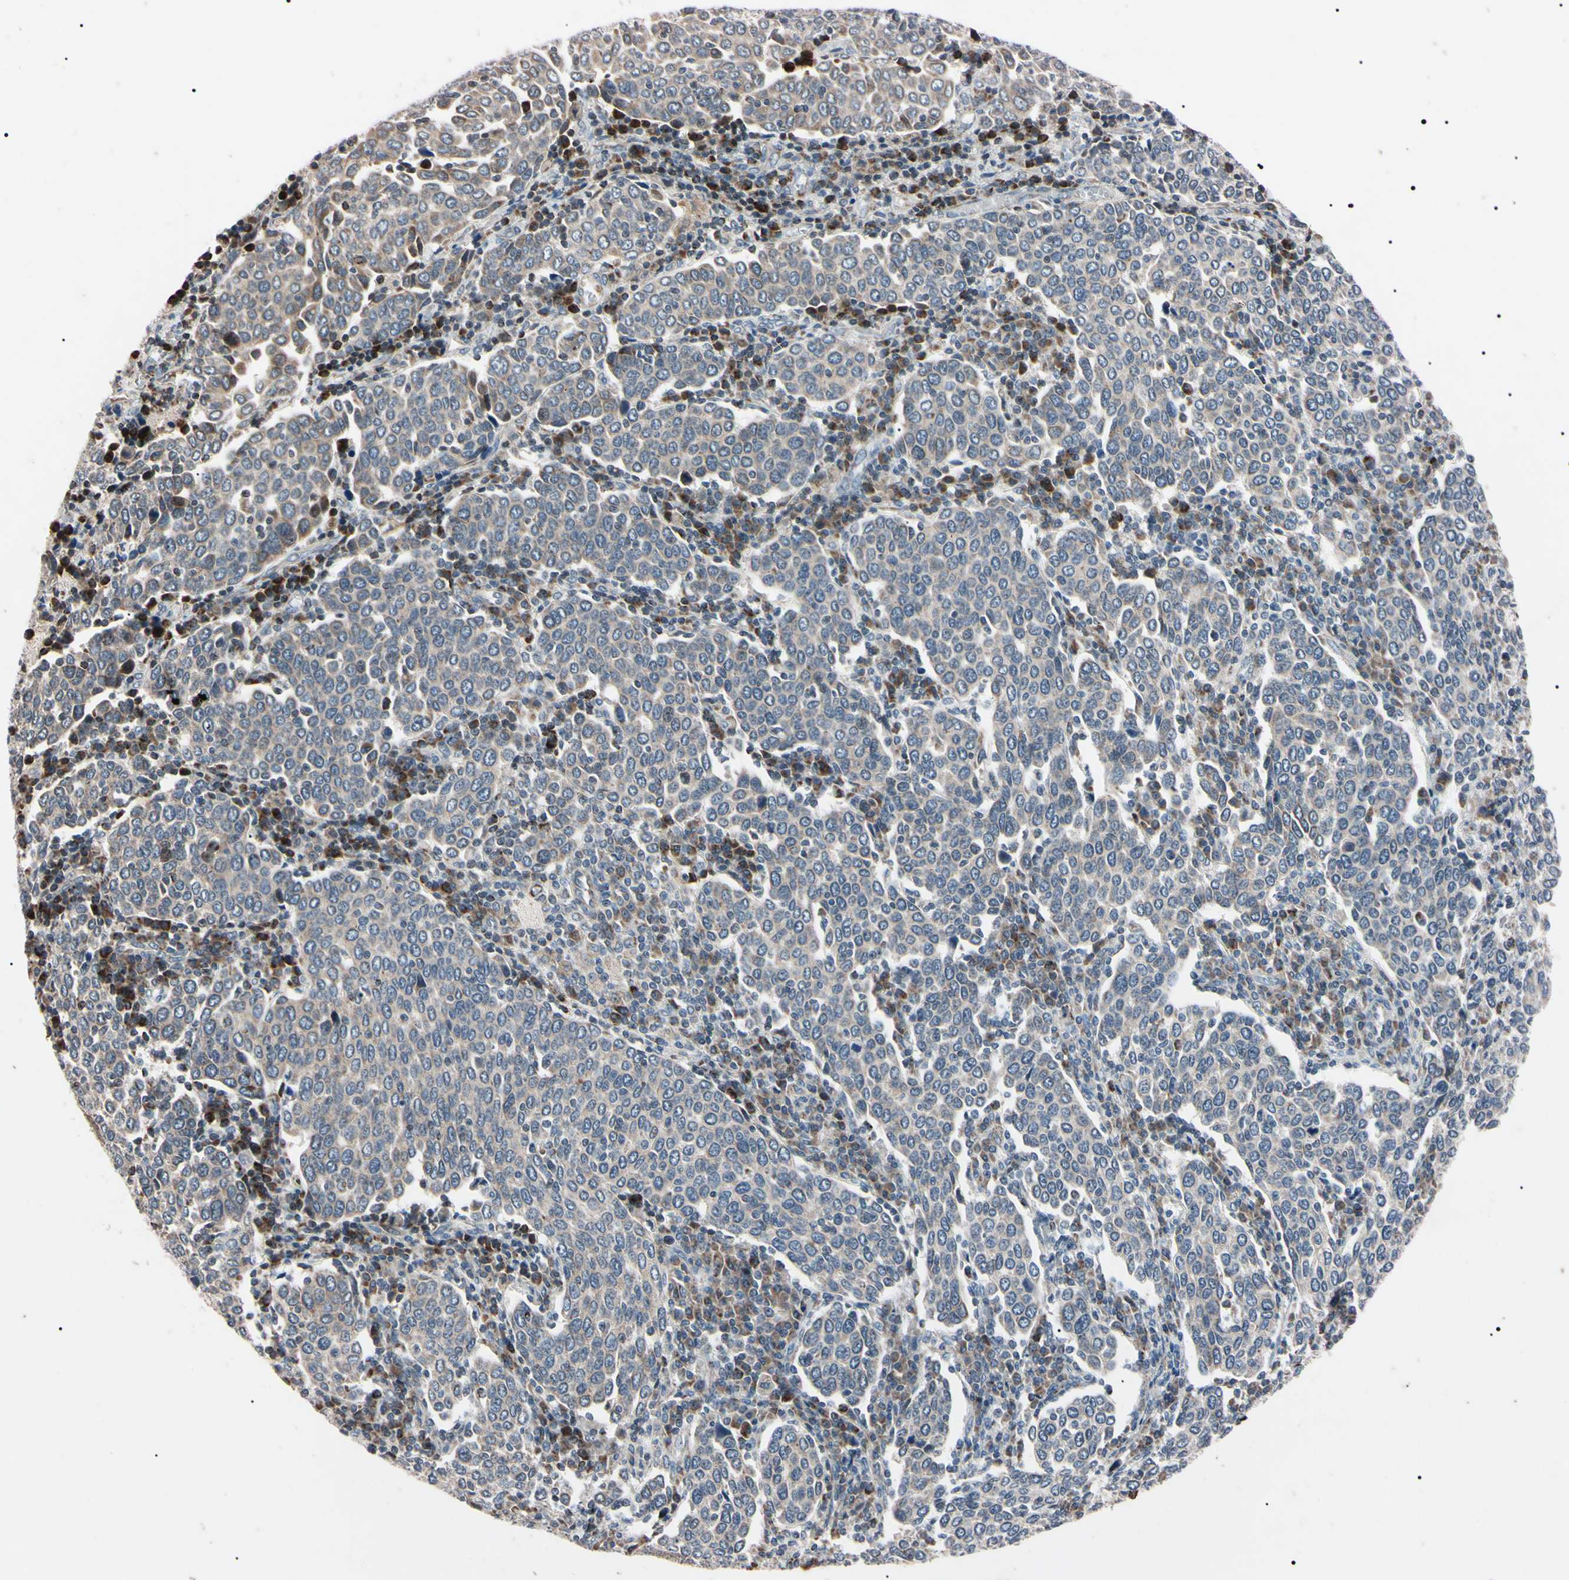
{"staining": {"intensity": "weak", "quantity": "25%-75%", "location": "cytoplasmic/membranous"}, "tissue": "cervical cancer", "cell_type": "Tumor cells", "image_type": "cancer", "snomed": [{"axis": "morphology", "description": "Squamous cell carcinoma, NOS"}, {"axis": "topography", "description": "Cervix"}], "caption": "Immunohistochemical staining of cervical cancer (squamous cell carcinoma) demonstrates low levels of weak cytoplasmic/membranous protein staining in about 25%-75% of tumor cells.", "gene": "TNFRSF1A", "patient": {"sex": "female", "age": 40}}